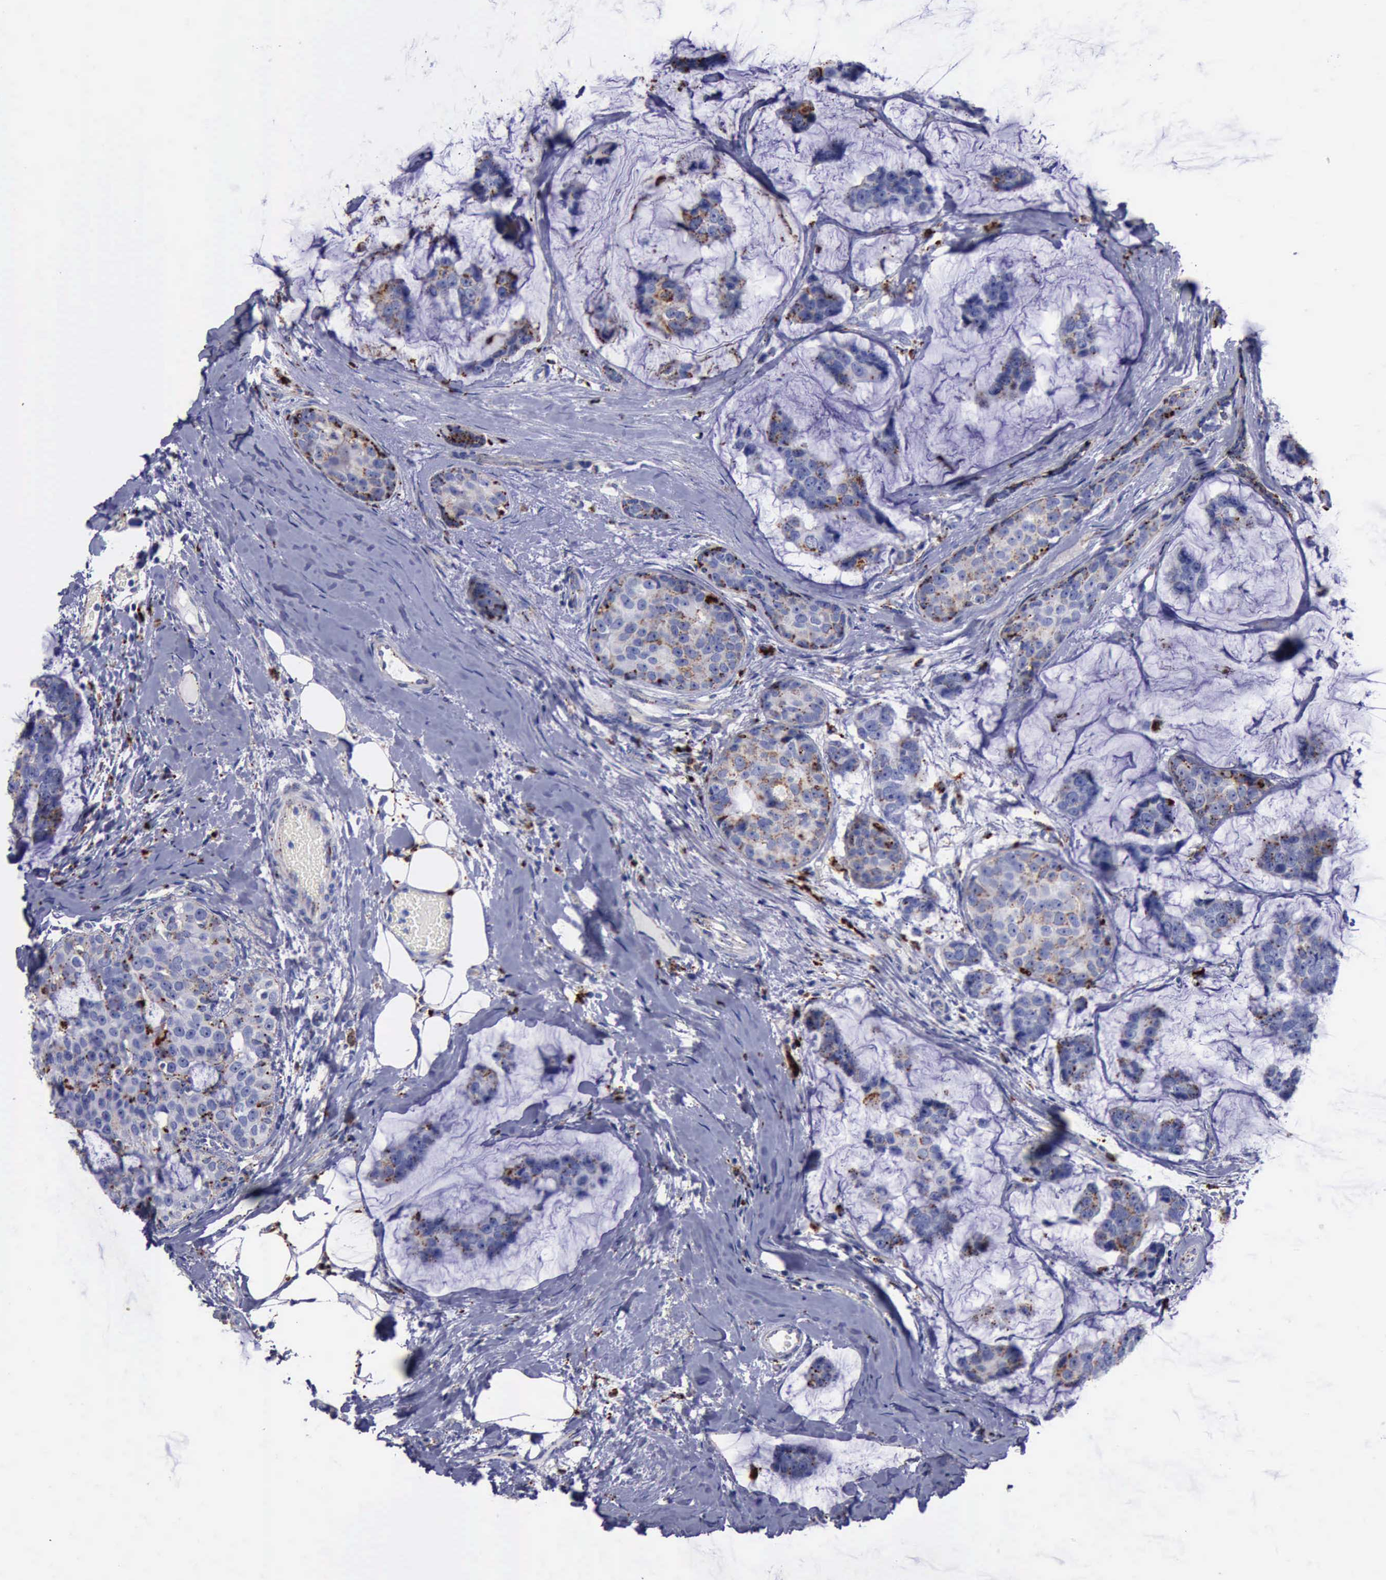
{"staining": {"intensity": "weak", "quantity": "25%-75%", "location": "cytoplasmic/membranous"}, "tissue": "breast cancer", "cell_type": "Tumor cells", "image_type": "cancer", "snomed": [{"axis": "morphology", "description": "Normal tissue, NOS"}, {"axis": "morphology", "description": "Duct carcinoma"}, {"axis": "topography", "description": "Breast"}], "caption": "Immunohistochemistry (IHC) of breast infiltrating ductal carcinoma shows low levels of weak cytoplasmic/membranous positivity in approximately 25%-75% of tumor cells.", "gene": "CTSD", "patient": {"sex": "female", "age": 50}}